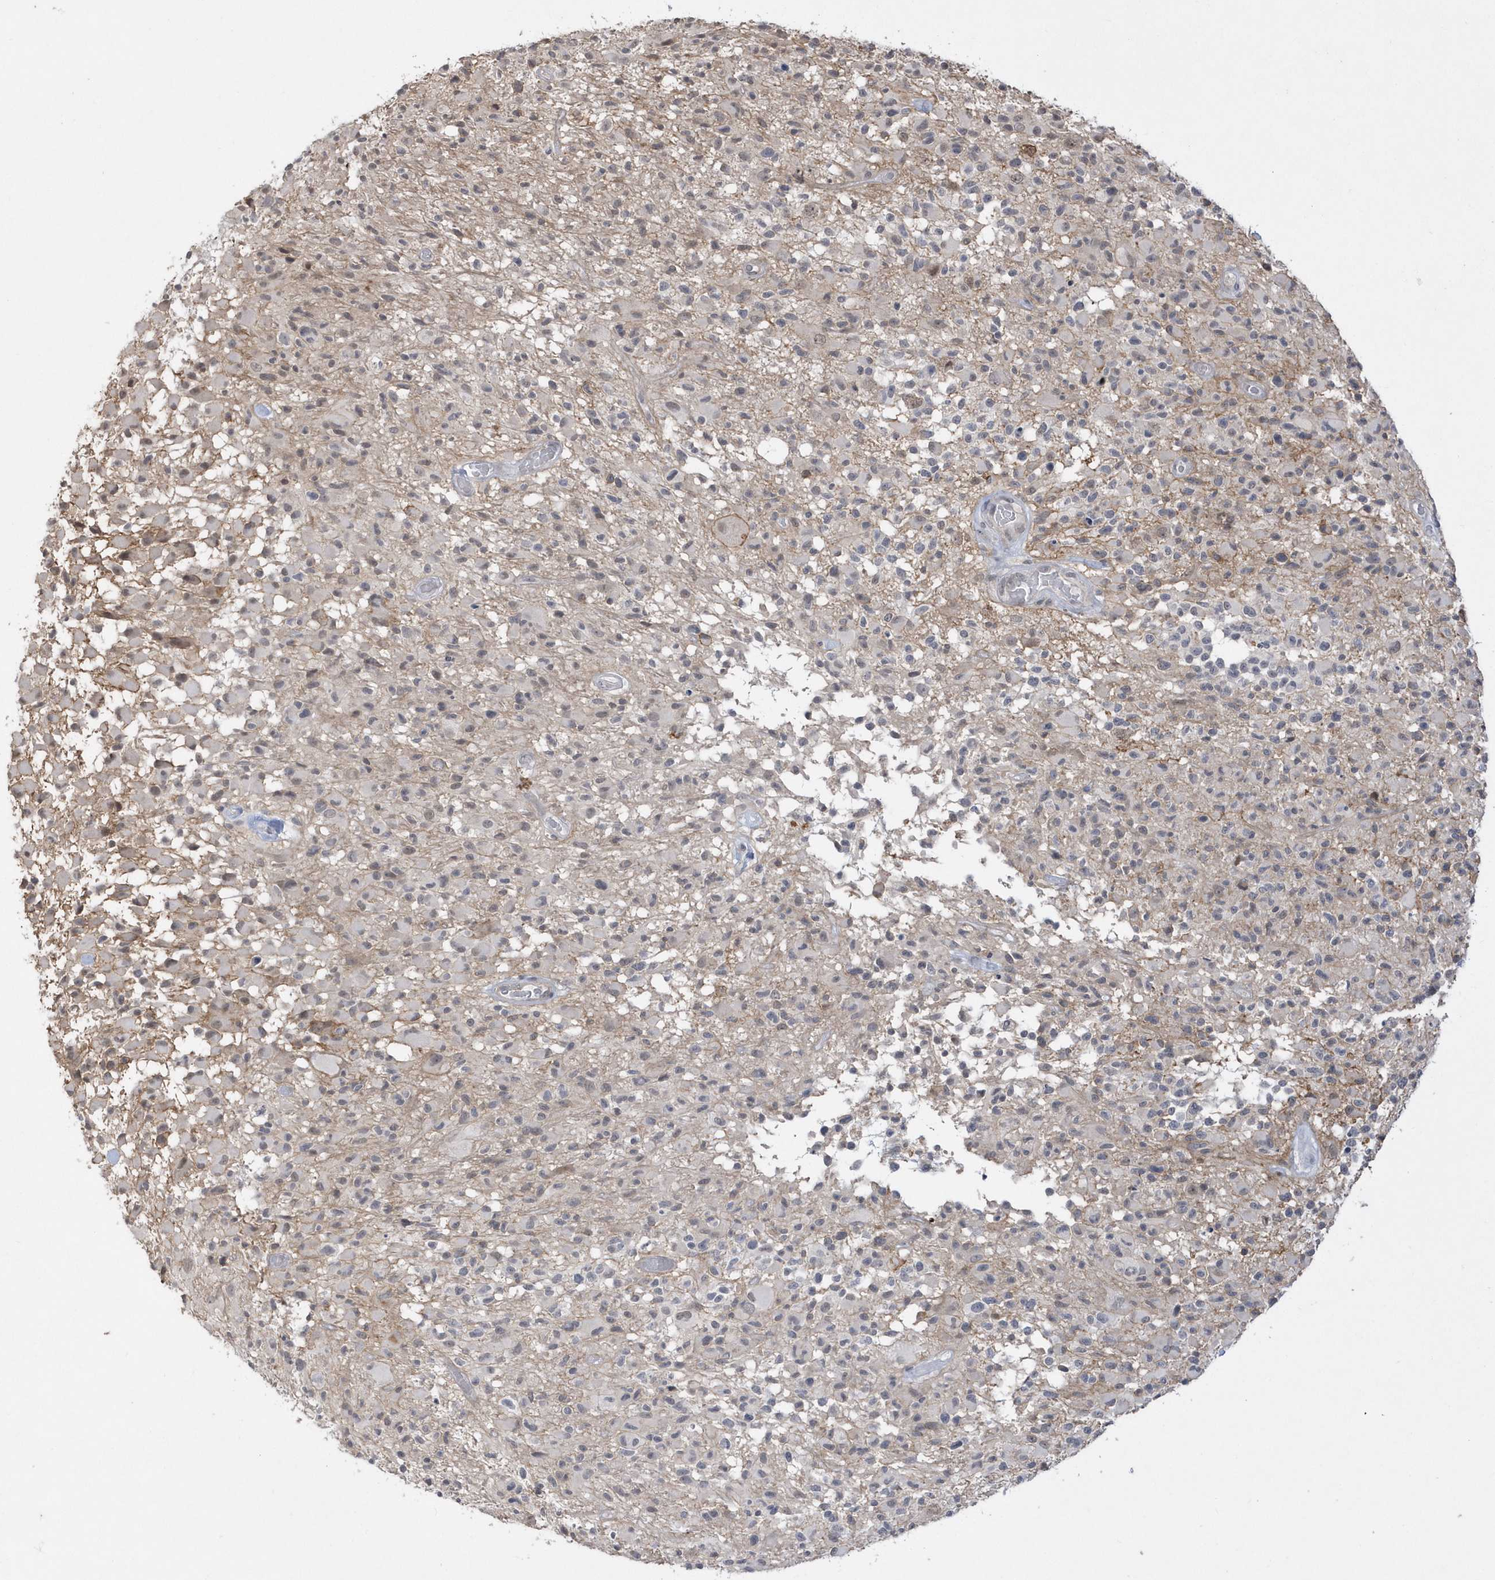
{"staining": {"intensity": "moderate", "quantity": "25%-75%", "location": "cytoplasmic/membranous"}, "tissue": "glioma", "cell_type": "Tumor cells", "image_type": "cancer", "snomed": [{"axis": "morphology", "description": "Glioma, malignant, High grade"}, {"axis": "morphology", "description": "Glioblastoma, NOS"}, {"axis": "topography", "description": "Brain"}], "caption": "Protein staining of malignant glioma (high-grade) tissue shows moderate cytoplasmic/membranous staining in about 25%-75% of tumor cells.", "gene": "CRIP3", "patient": {"sex": "male", "age": 60}}